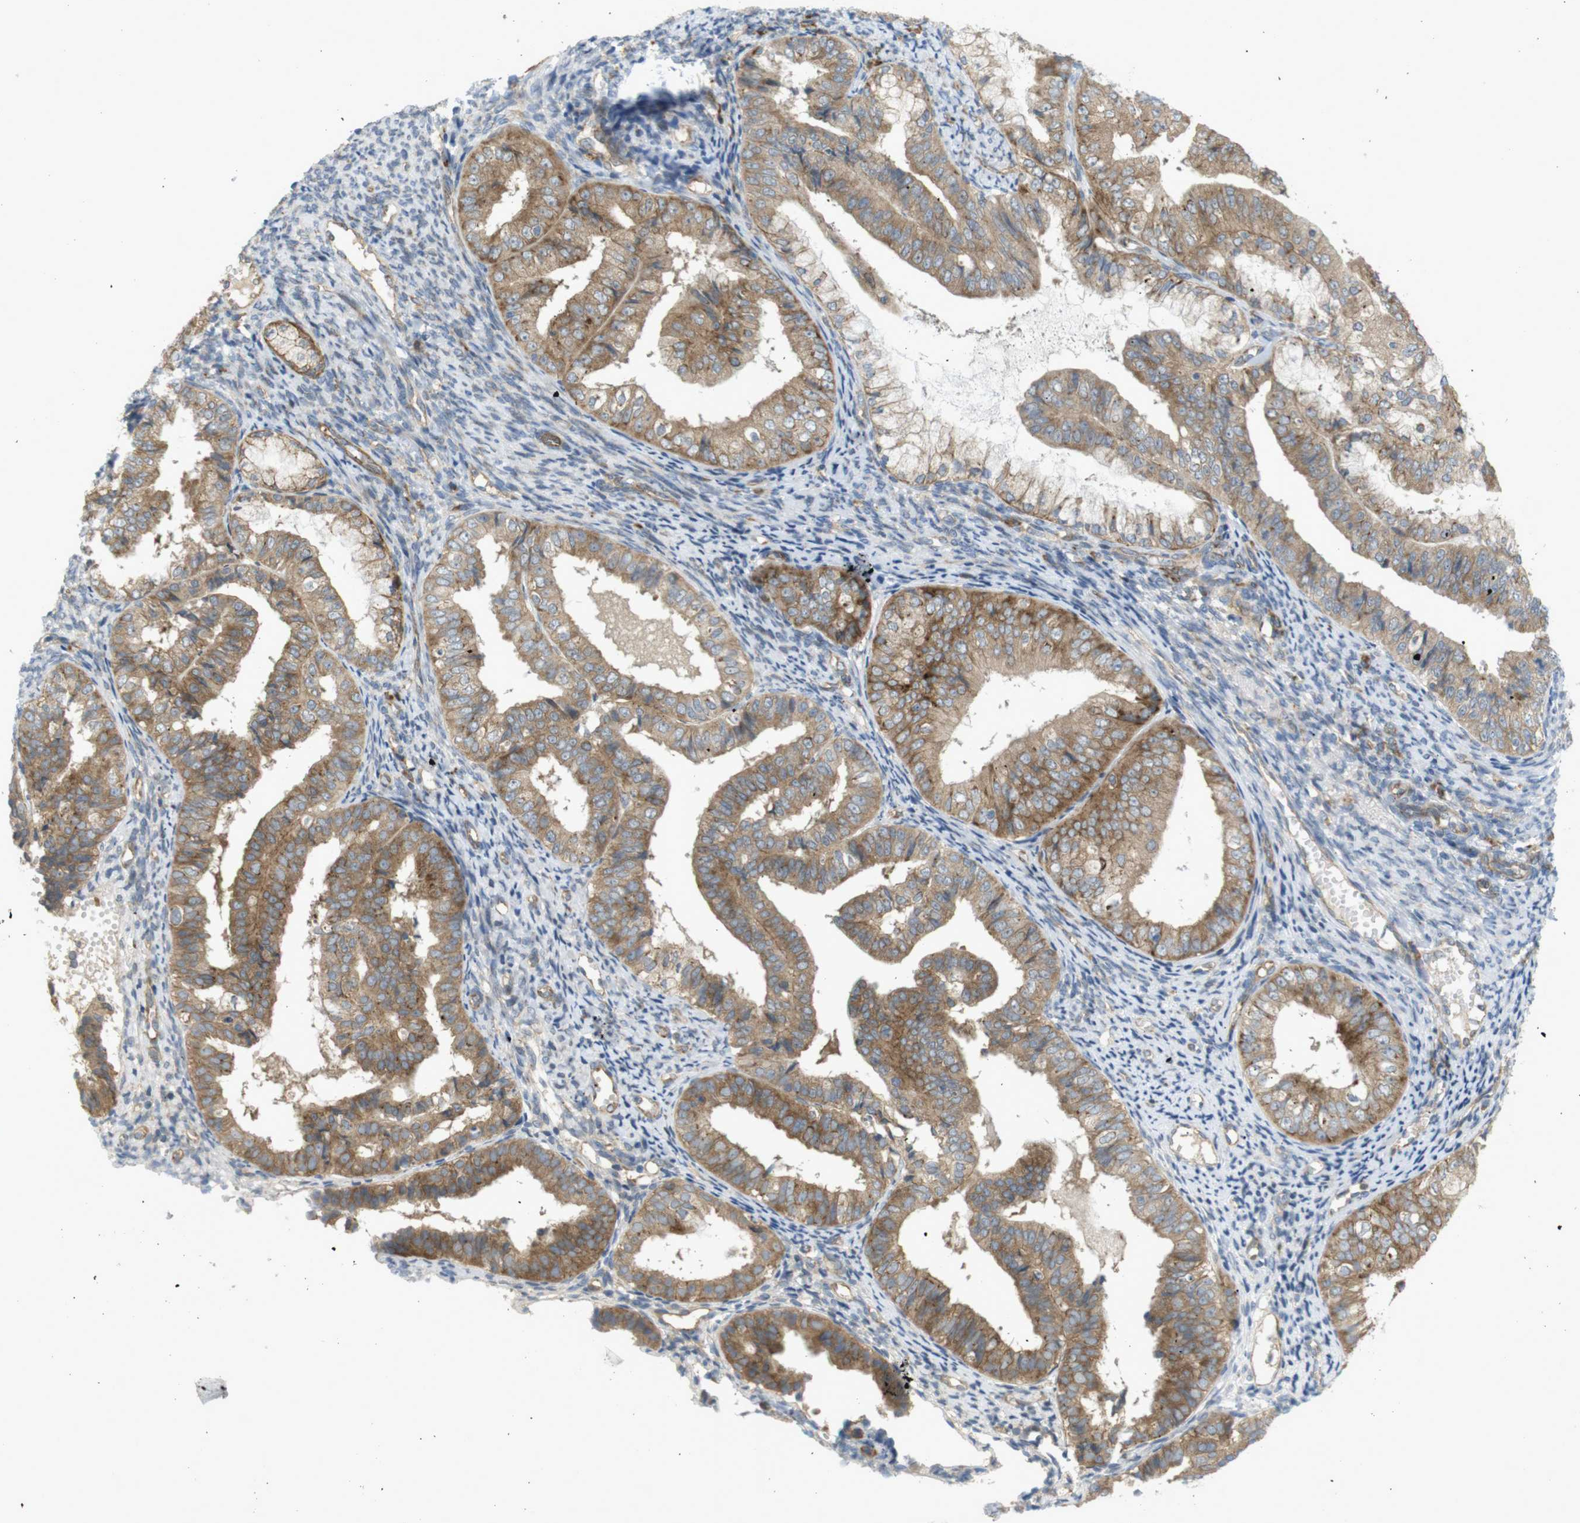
{"staining": {"intensity": "moderate", "quantity": ">75%", "location": "cytoplasmic/membranous"}, "tissue": "endometrial cancer", "cell_type": "Tumor cells", "image_type": "cancer", "snomed": [{"axis": "morphology", "description": "Adenocarcinoma, NOS"}, {"axis": "topography", "description": "Endometrium"}], "caption": "Human adenocarcinoma (endometrial) stained with a brown dye shows moderate cytoplasmic/membranous positive positivity in approximately >75% of tumor cells.", "gene": "GJC3", "patient": {"sex": "female", "age": 63}}